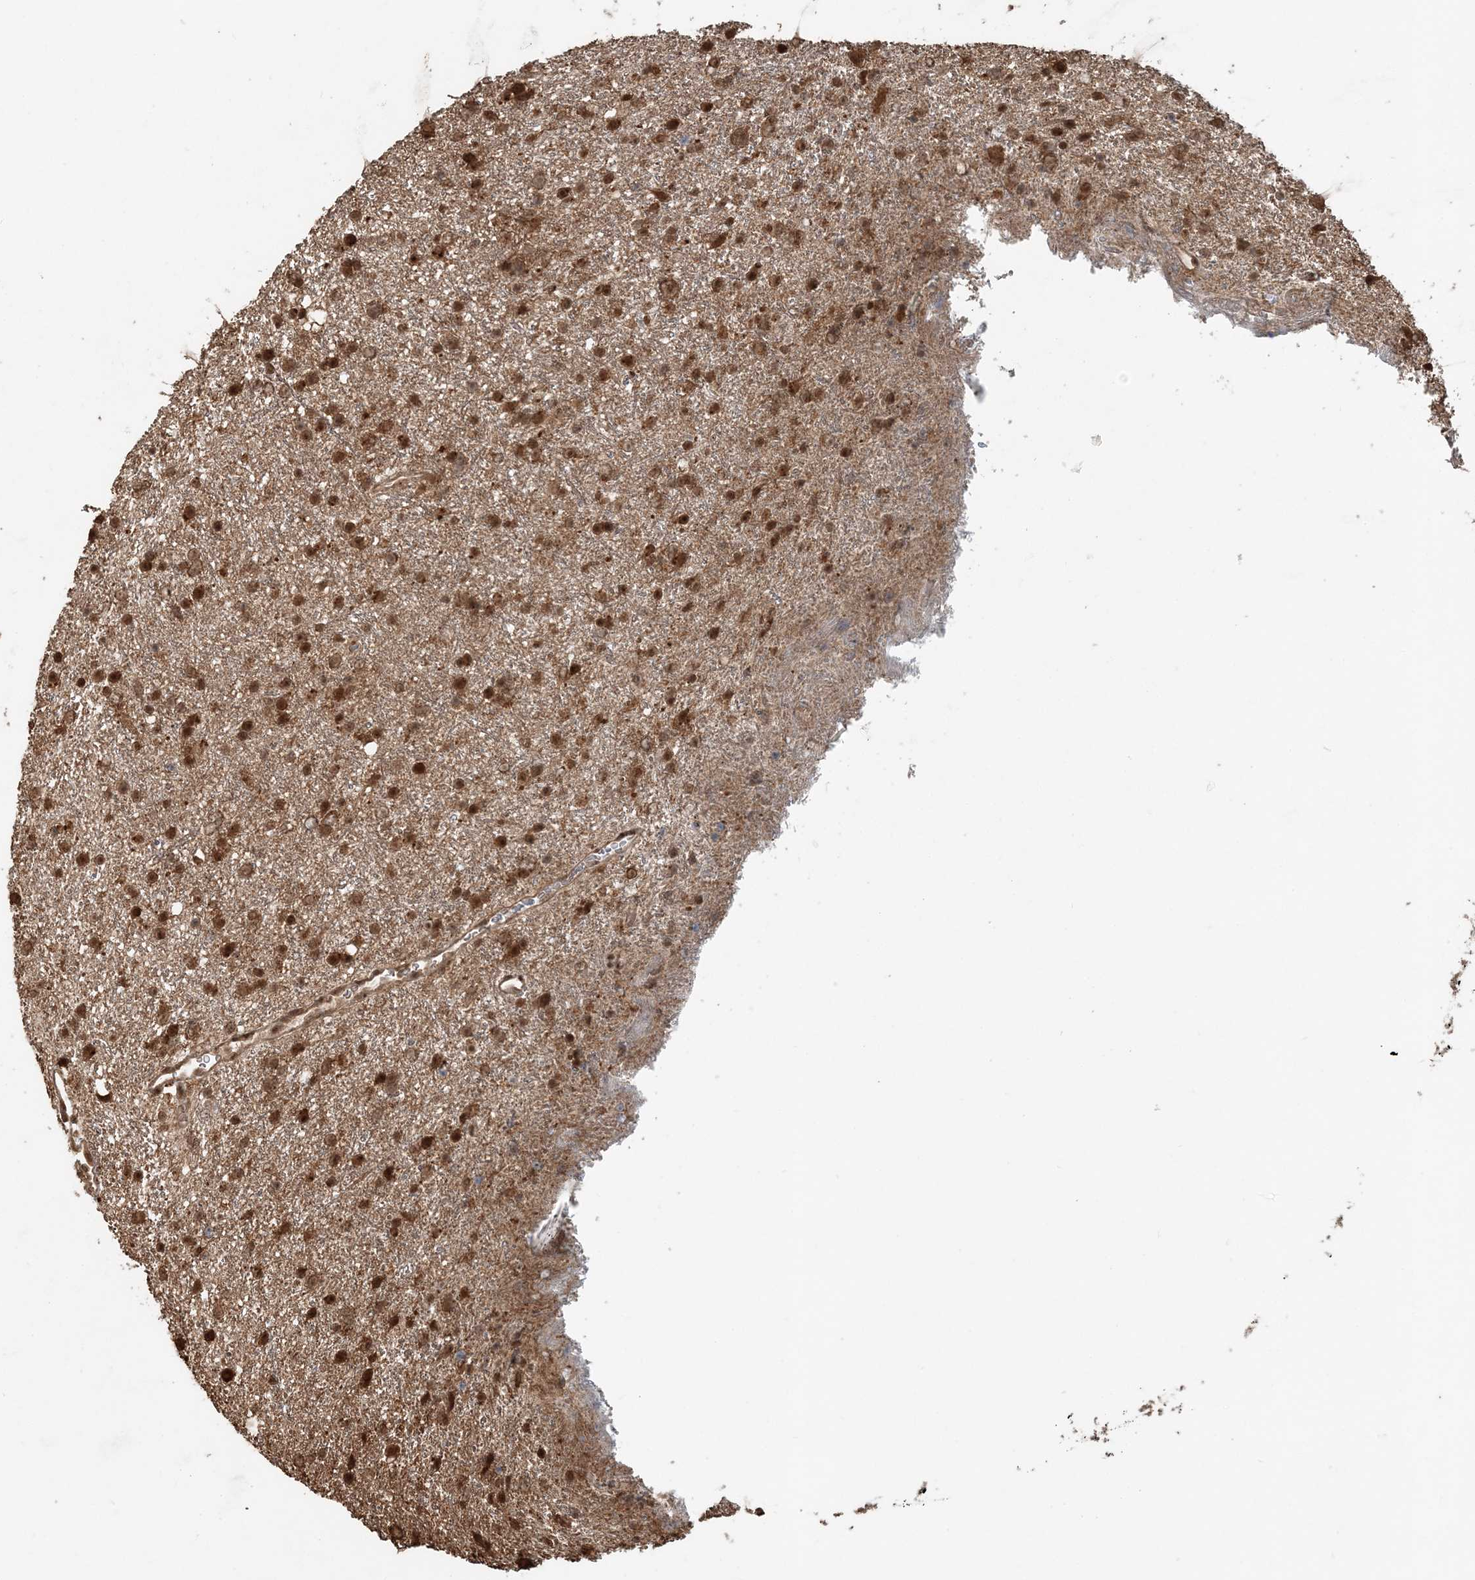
{"staining": {"intensity": "moderate", "quantity": ">75%", "location": "nuclear"}, "tissue": "glioma", "cell_type": "Tumor cells", "image_type": "cancer", "snomed": [{"axis": "morphology", "description": "Glioma, malignant, Low grade"}, {"axis": "topography", "description": "Cerebral cortex"}], "caption": "There is medium levels of moderate nuclear expression in tumor cells of malignant glioma (low-grade), as demonstrated by immunohistochemical staining (brown color).", "gene": "ARHGAP35", "patient": {"sex": "female", "age": 39}}